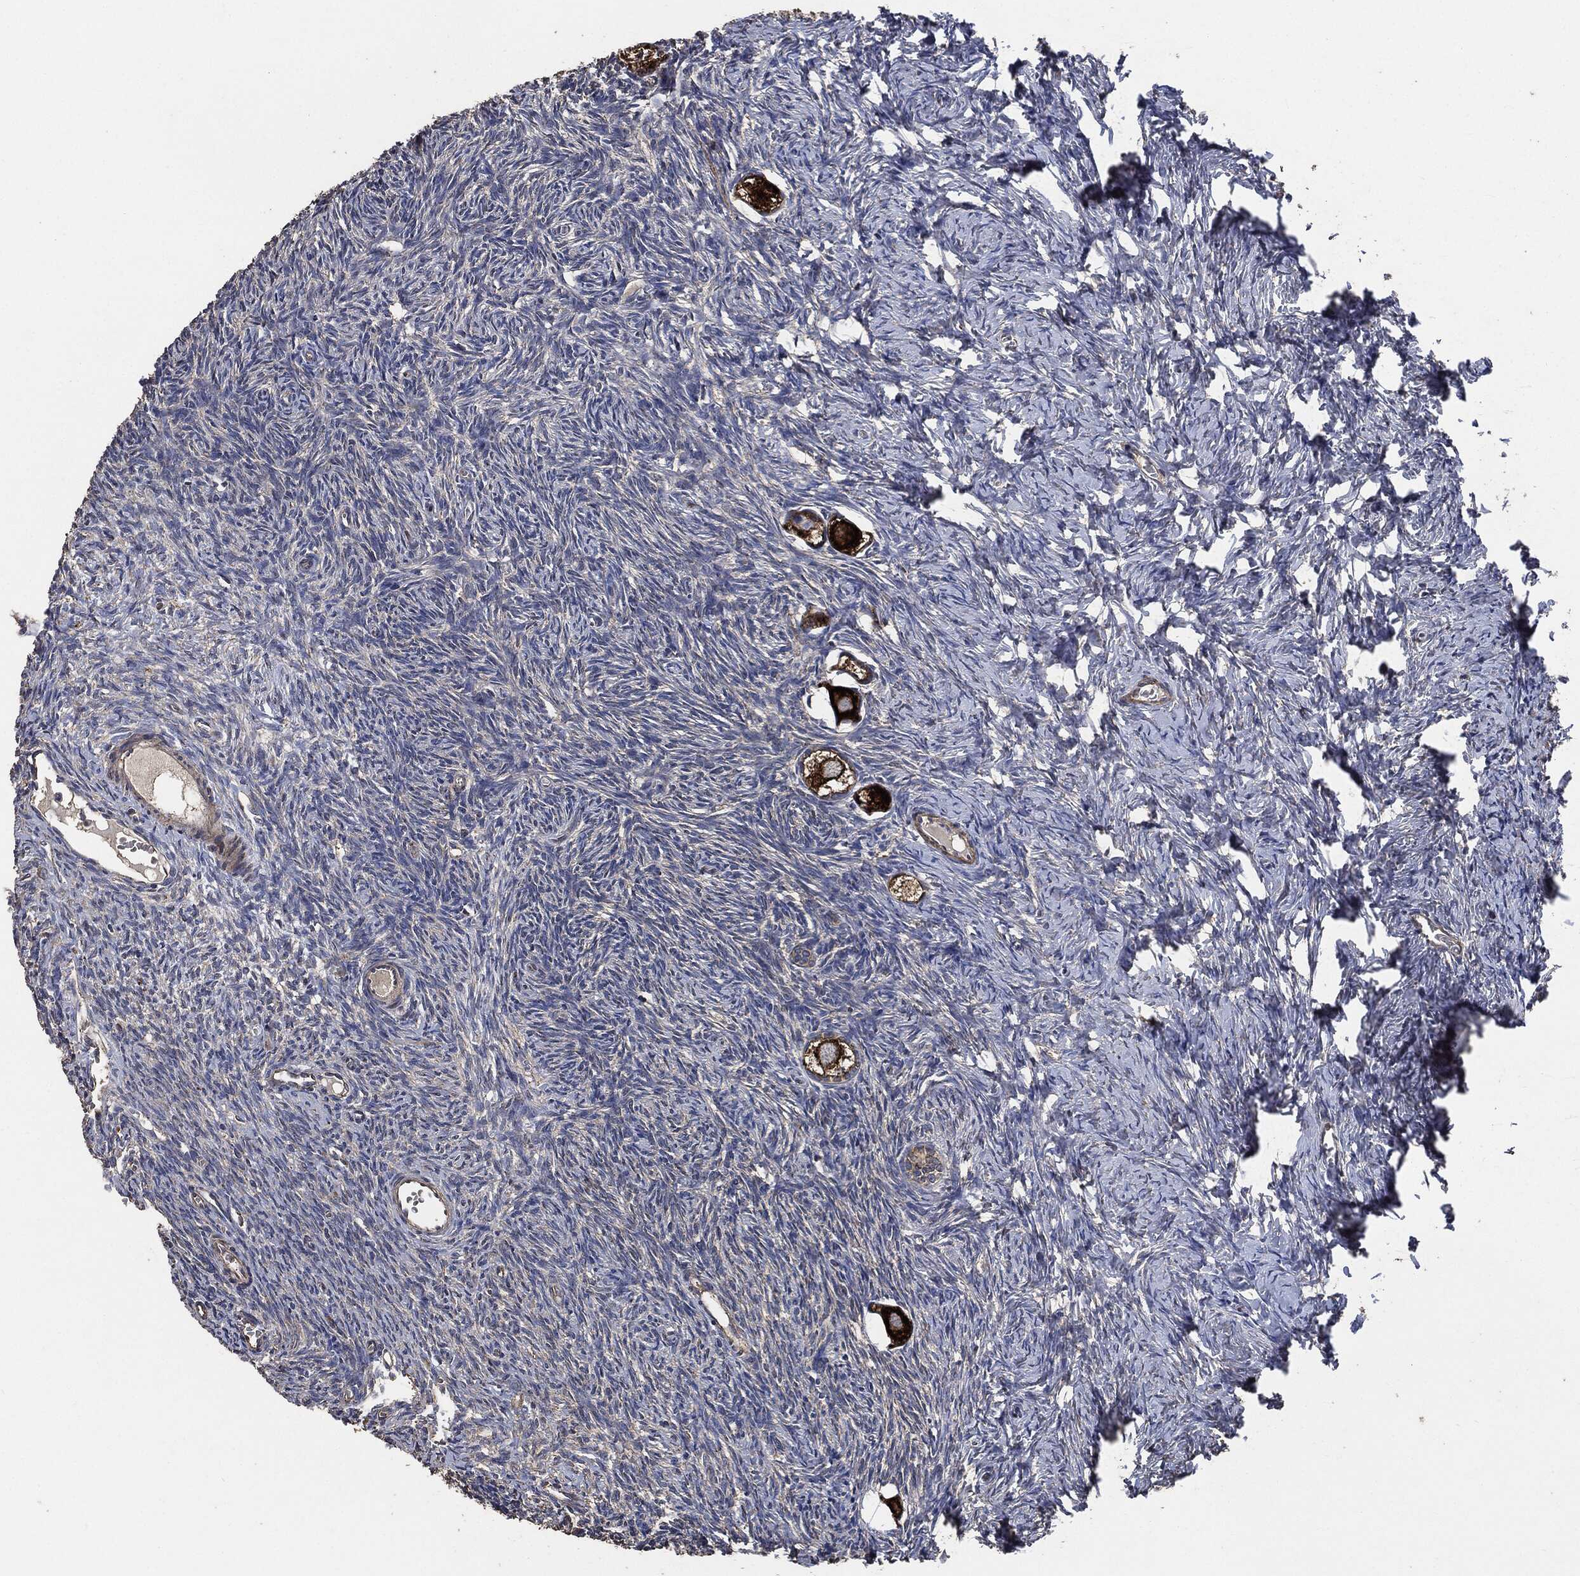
{"staining": {"intensity": "strong", "quantity": "25%-75%", "location": "cytoplasmic/membranous"}, "tissue": "ovary", "cell_type": "Follicle cells", "image_type": "normal", "snomed": [{"axis": "morphology", "description": "Normal tissue, NOS"}, {"axis": "topography", "description": "Ovary"}], "caption": "Ovary stained for a protein (brown) demonstrates strong cytoplasmic/membranous positive staining in approximately 25%-75% of follicle cells.", "gene": "STK3", "patient": {"sex": "female", "age": 27}}